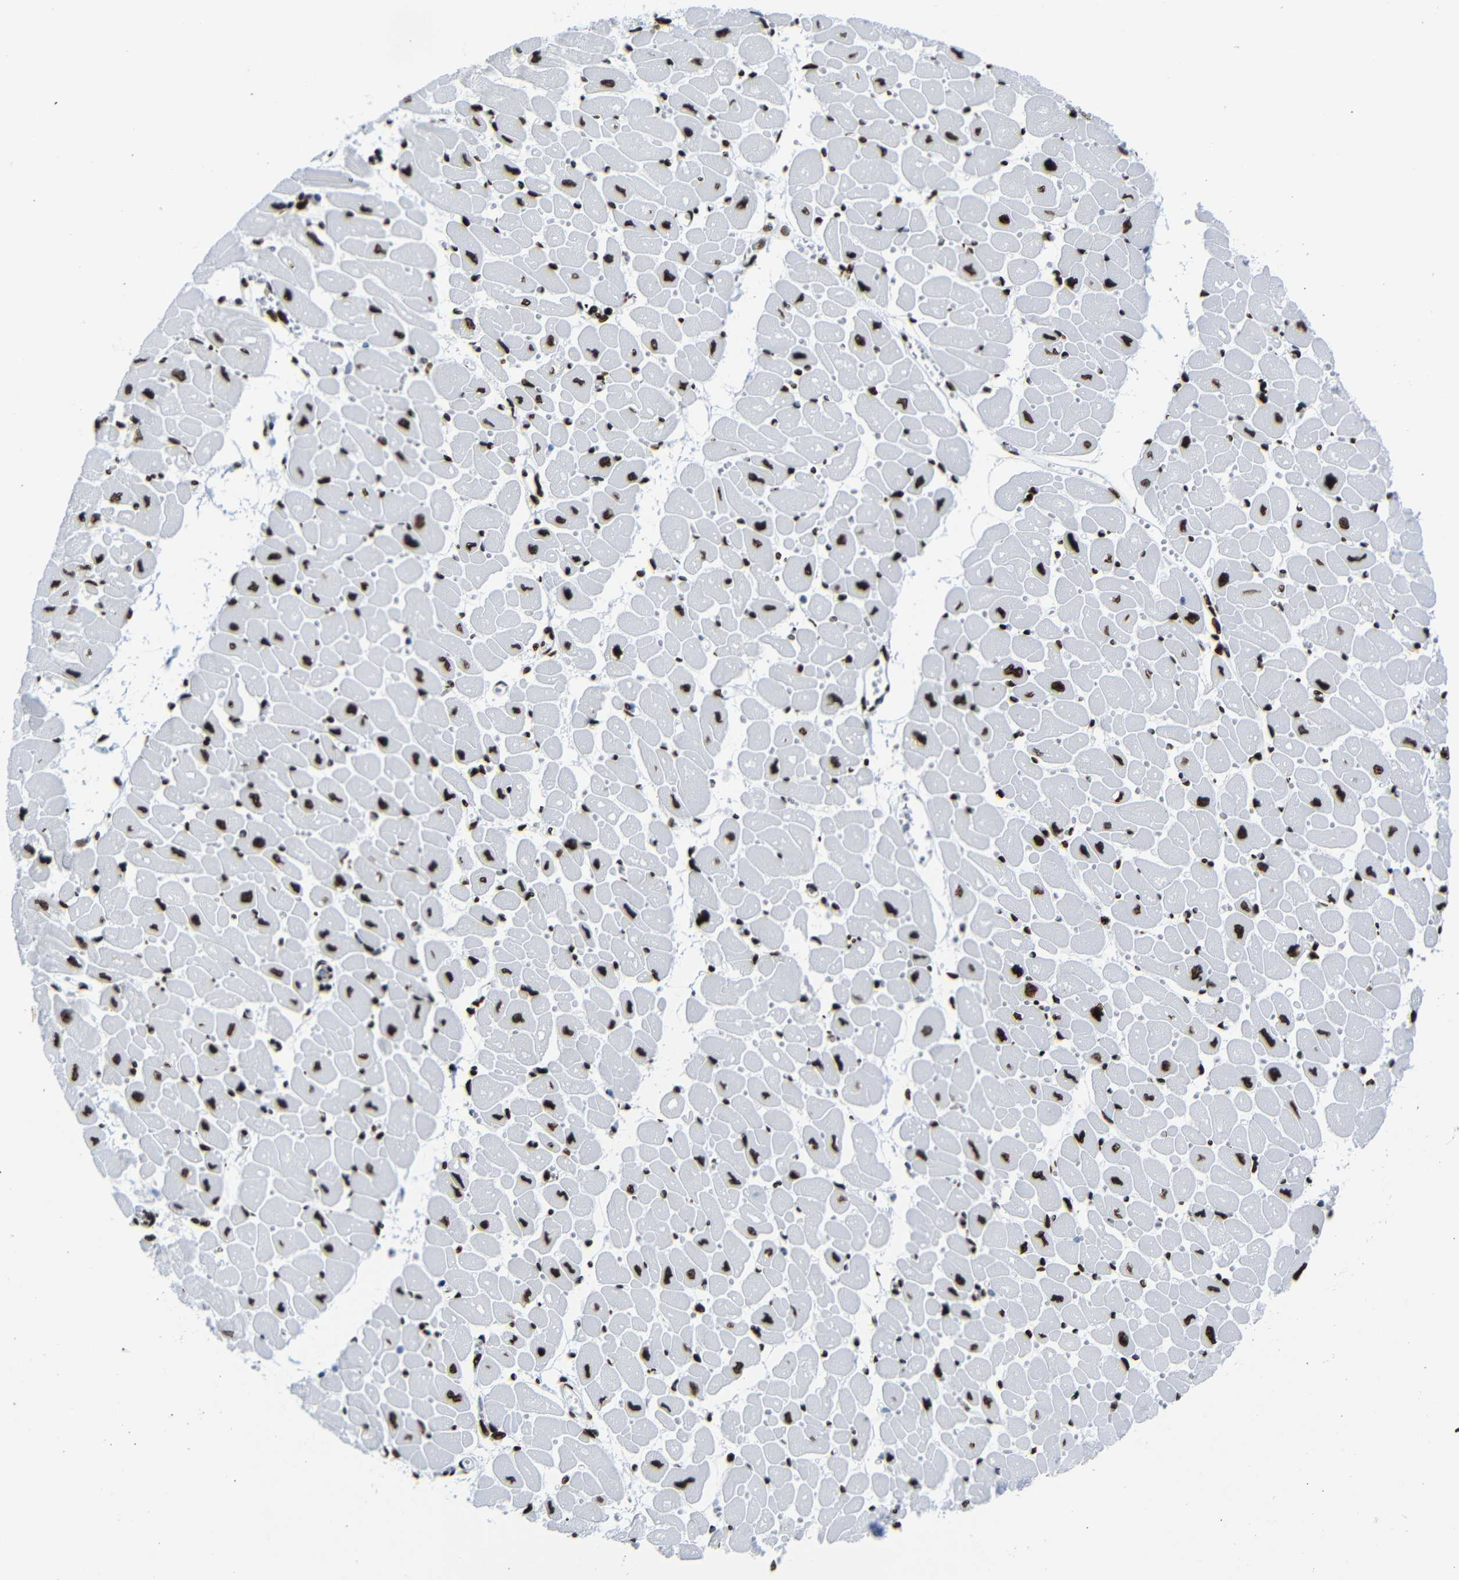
{"staining": {"intensity": "strong", "quantity": ">75%", "location": "nuclear"}, "tissue": "heart muscle", "cell_type": "Cardiomyocytes", "image_type": "normal", "snomed": [{"axis": "morphology", "description": "Normal tissue, NOS"}, {"axis": "topography", "description": "Heart"}], "caption": "A high amount of strong nuclear staining is present in about >75% of cardiomyocytes in benign heart muscle. Nuclei are stained in blue.", "gene": "NPIPB15", "patient": {"sex": "female", "age": 54}}